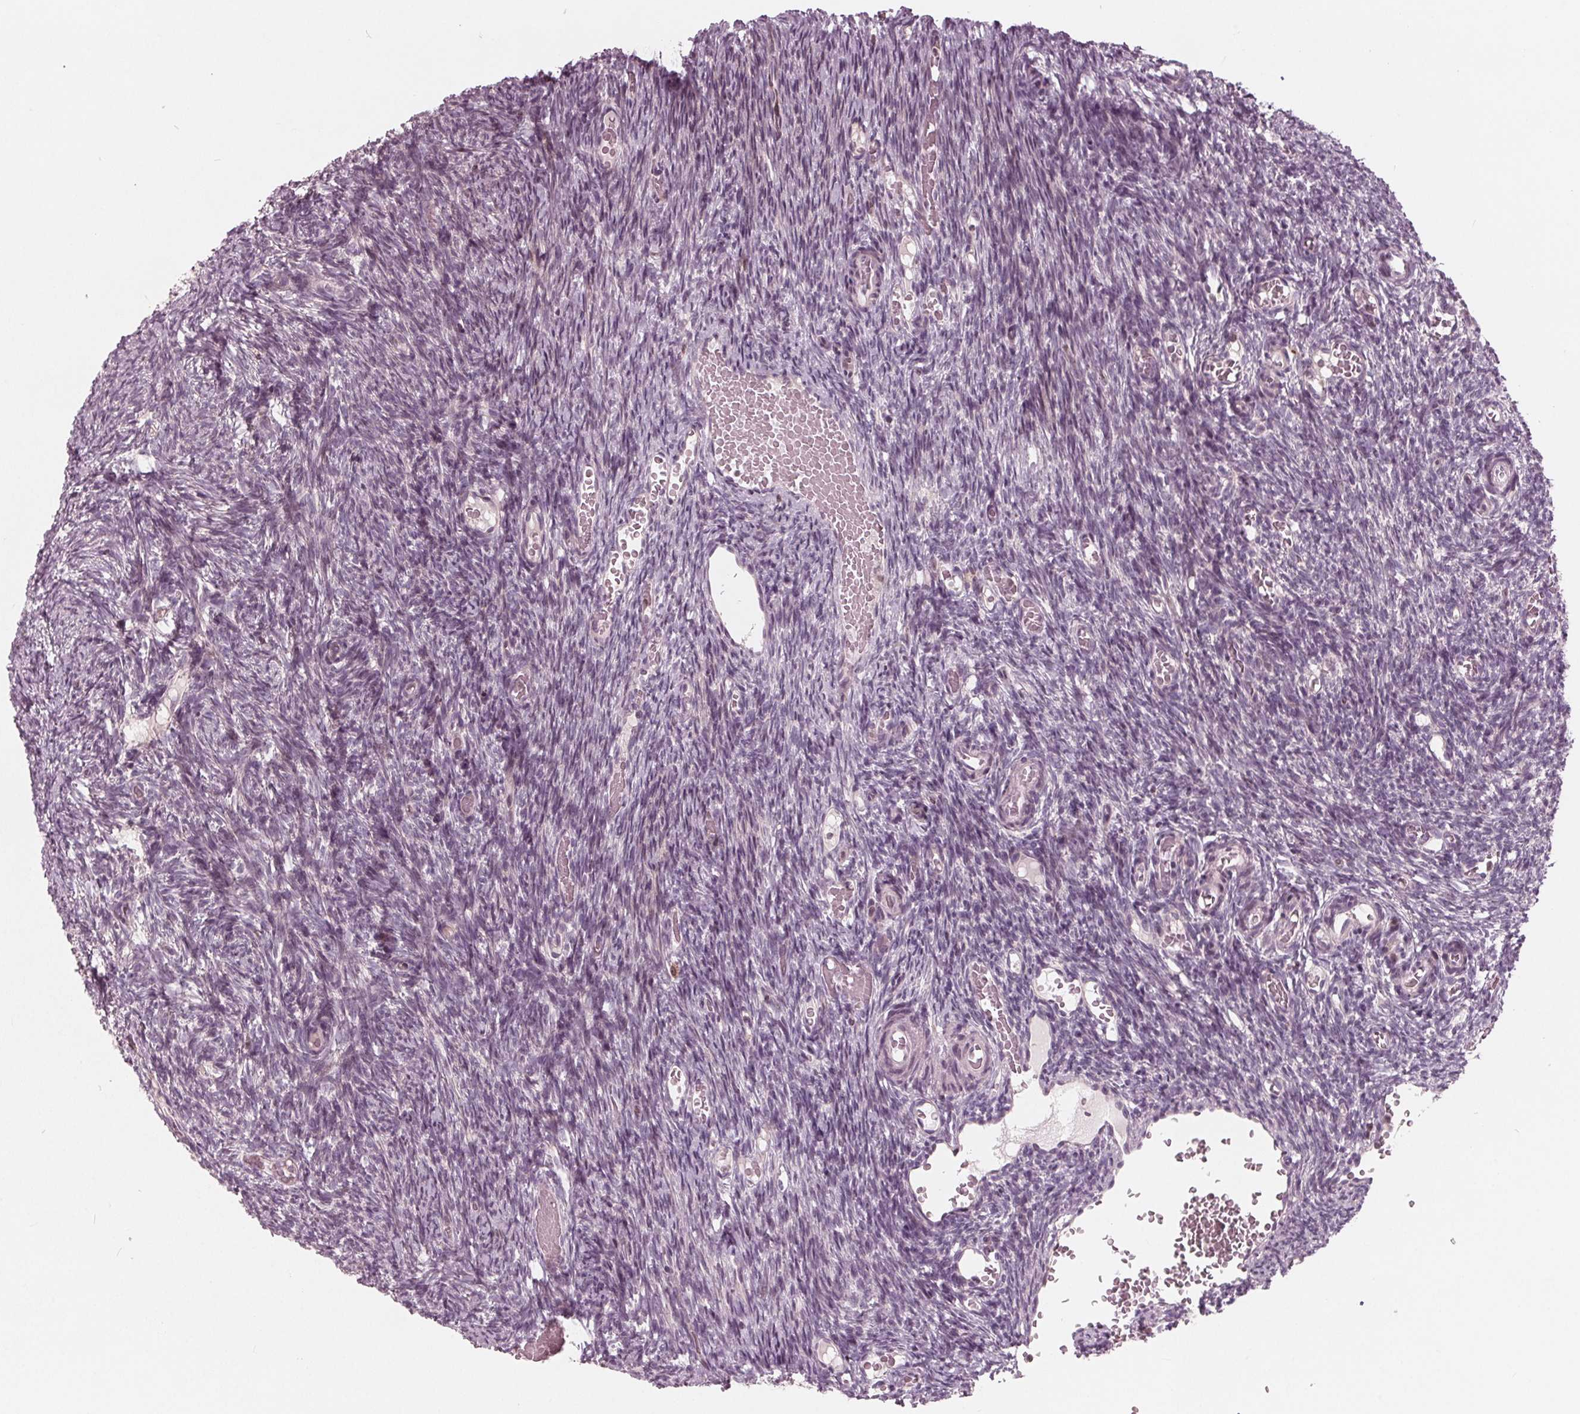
{"staining": {"intensity": "moderate", "quantity": ">75%", "location": "cytoplasmic/membranous"}, "tissue": "ovary", "cell_type": "Follicle cells", "image_type": "normal", "snomed": [{"axis": "morphology", "description": "Normal tissue, NOS"}, {"axis": "topography", "description": "Ovary"}], "caption": "Immunohistochemical staining of unremarkable ovary shows moderate cytoplasmic/membranous protein positivity in about >75% of follicle cells. The staining is performed using DAB brown chromogen to label protein expression. The nuclei are counter-stained blue using hematoxylin.", "gene": "NUP210", "patient": {"sex": "female", "age": 39}}